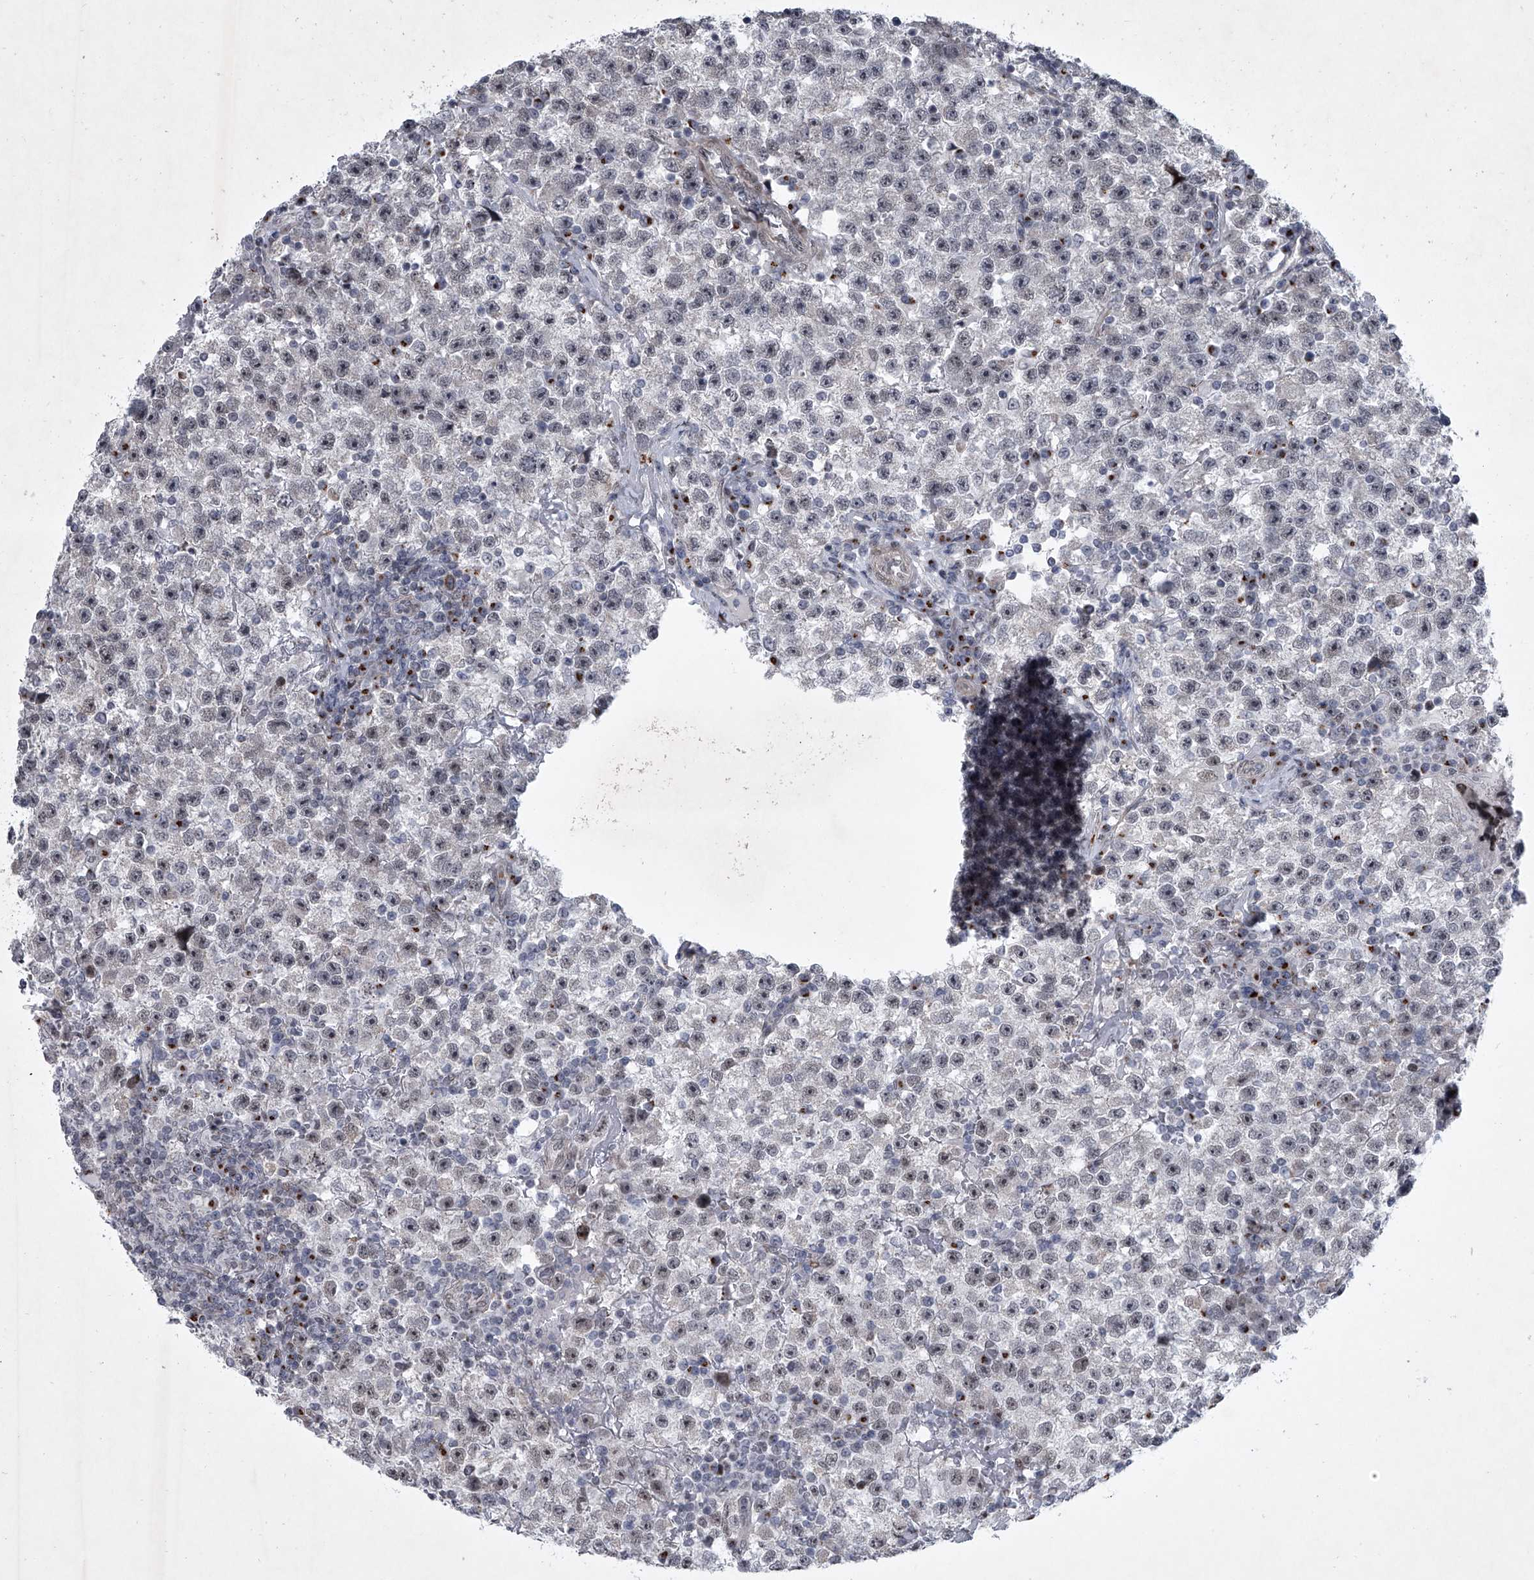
{"staining": {"intensity": "negative", "quantity": "none", "location": "none"}, "tissue": "testis cancer", "cell_type": "Tumor cells", "image_type": "cancer", "snomed": [{"axis": "morphology", "description": "Seminoma, NOS"}, {"axis": "topography", "description": "Testis"}], "caption": "This is a photomicrograph of immunohistochemistry staining of seminoma (testis), which shows no expression in tumor cells.", "gene": "MLLT1", "patient": {"sex": "male", "age": 22}}